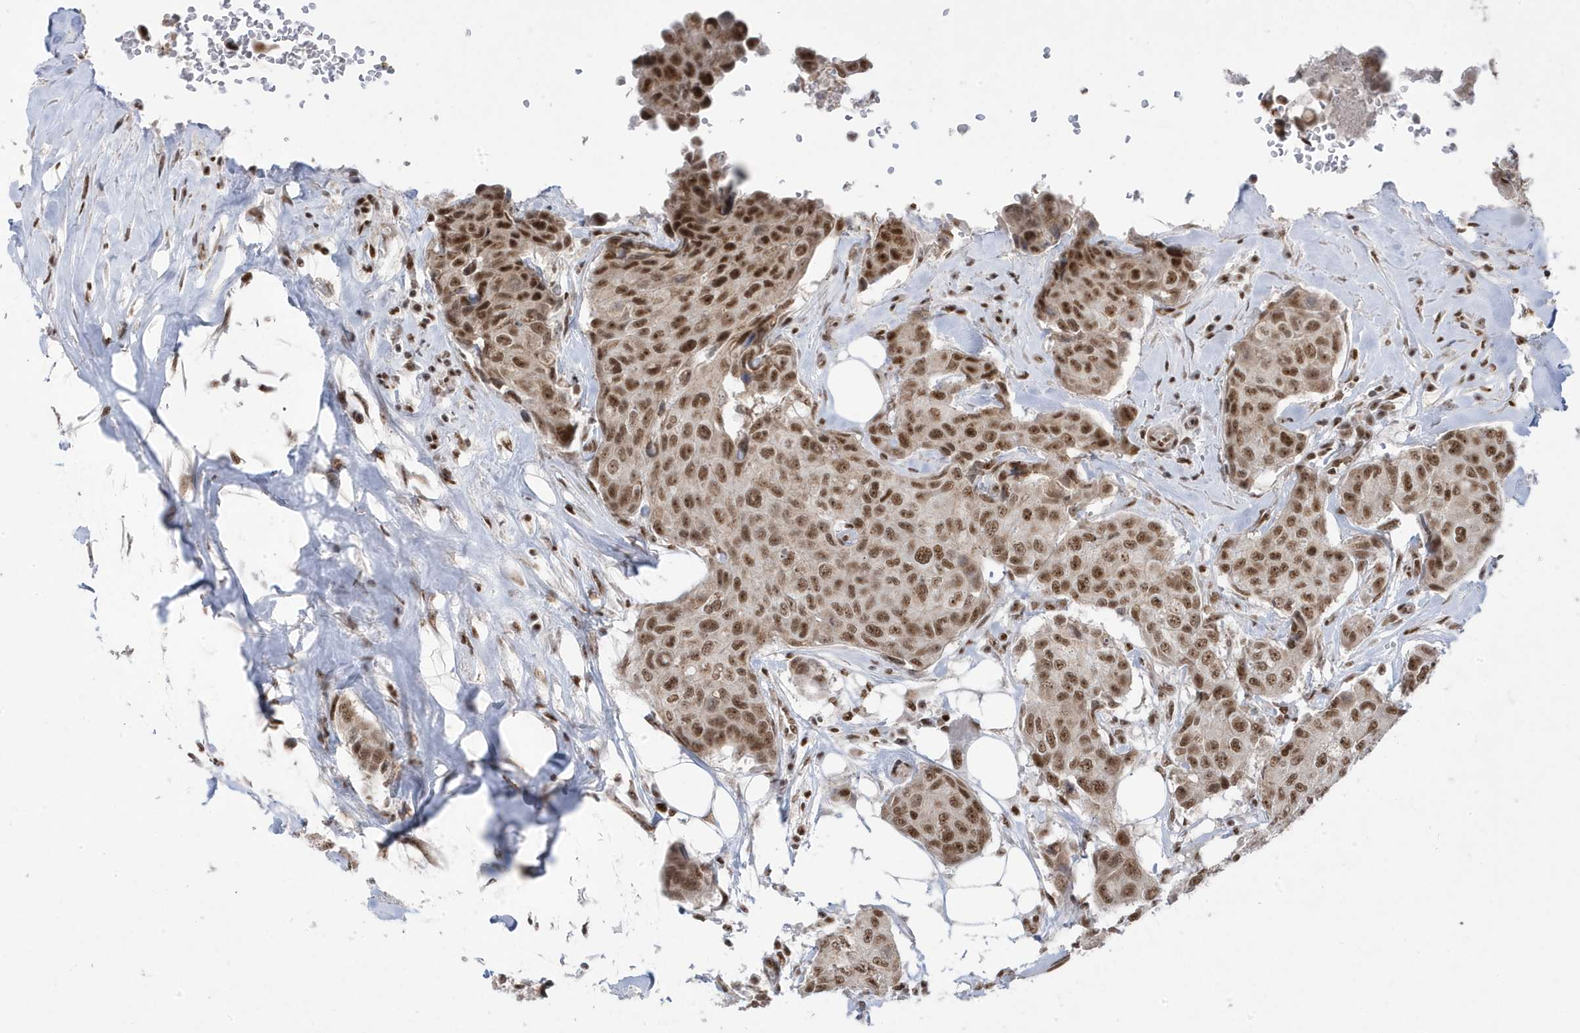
{"staining": {"intensity": "moderate", "quantity": ">75%", "location": "nuclear"}, "tissue": "breast cancer", "cell_type": "Tumor cells", "image_type": "cancer", "snomed": [{"axis": "morphology", "description": "Duct carcinoma"}, {"axis": "topography", "description": "Breast"}], "caption": "A micrograph showing moderate nuclear expression in approximately >75% of tumor cells in breast invasive ductal carcinoma, as visualized by brown immunohistochemical staining.", "gene": "MTREX", "patient": {"sex": "female", "age": 80}}